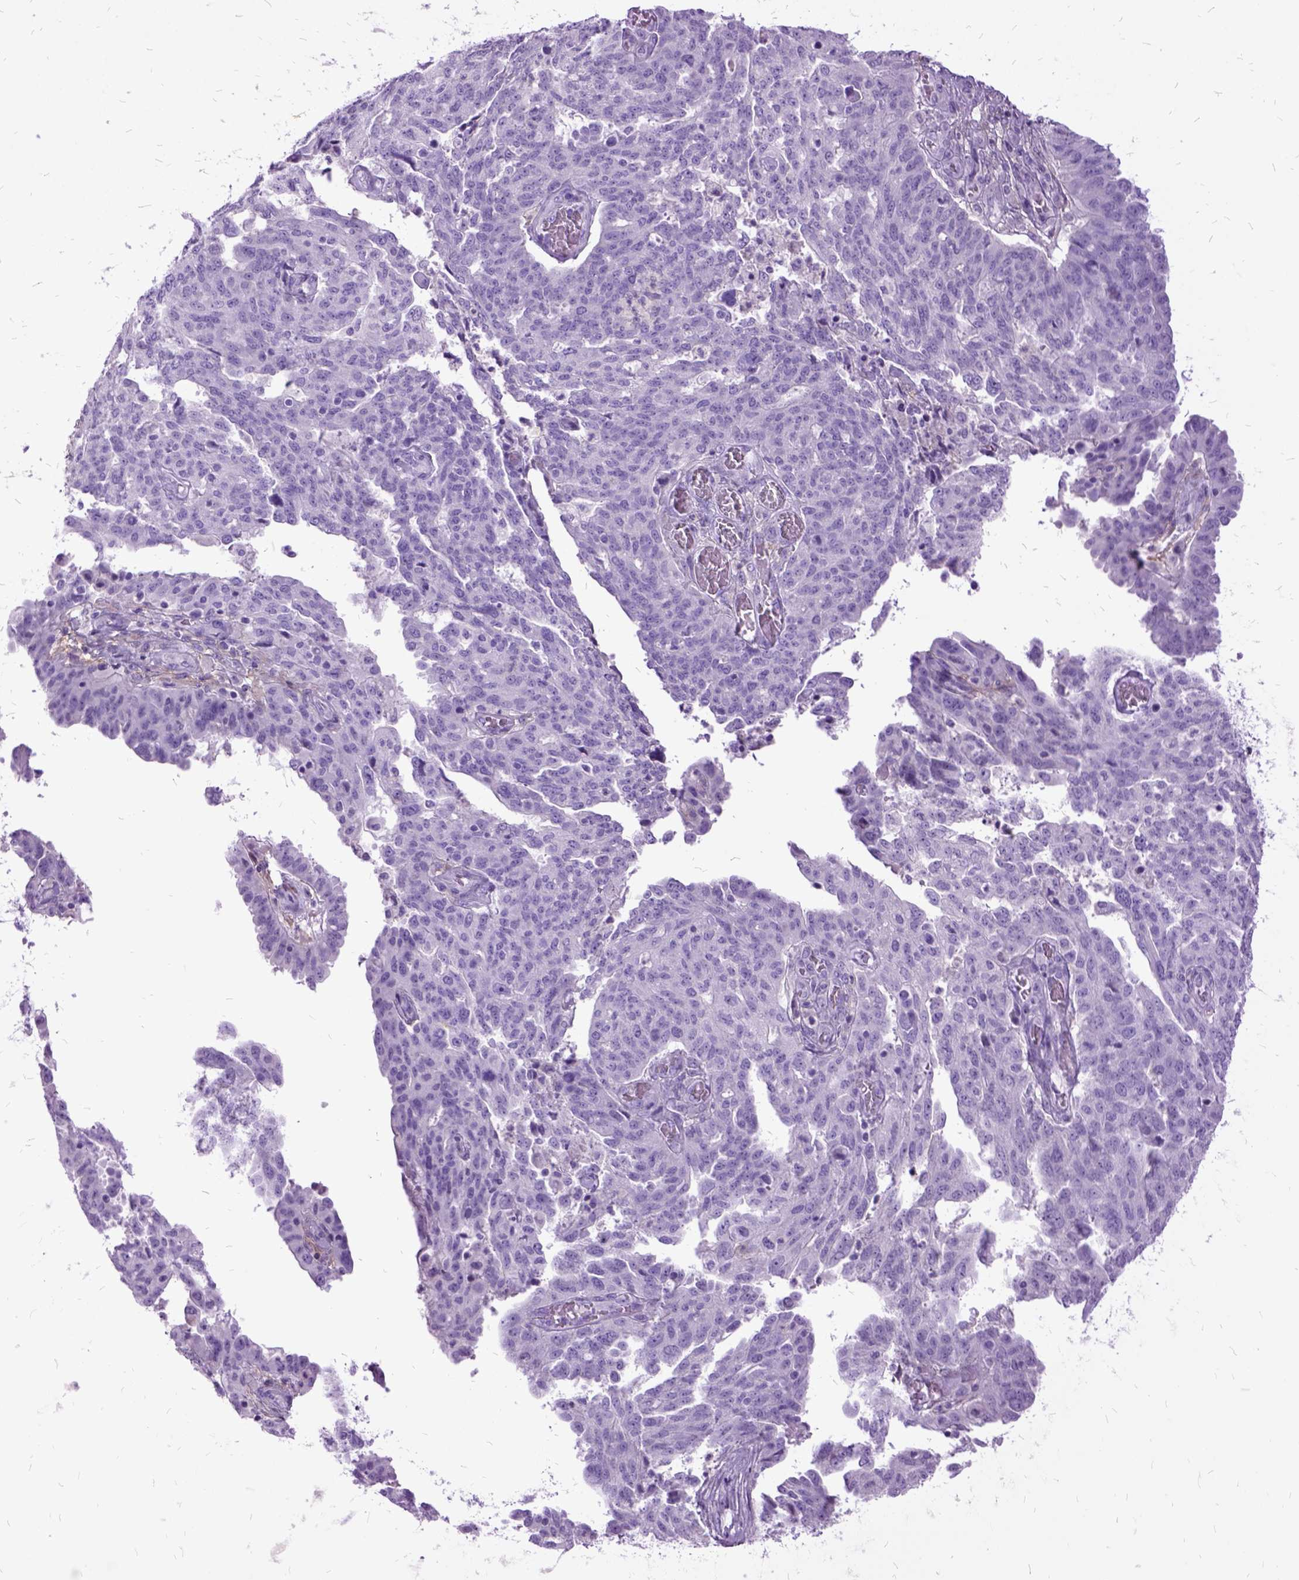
{"staining": {"intensity": "negative", "quantity": "none", "location": "none"}, "tissue": "ovarian cancer", "cell_type": "Tumor cells", "image_type": "cancer", "snomed": [{"axis": "morphology", "description": "Cystadenocarcinoma, serous, NOS"}, {"axis": "topography", "description": "Ovary"}], "caption": "Image shows no protein positivity in tumor cells of ovarian cancer (serous cystadenocarcinoma) tissue.", "gene": "MME", "patient": {"sex": "female", "age": 67}}